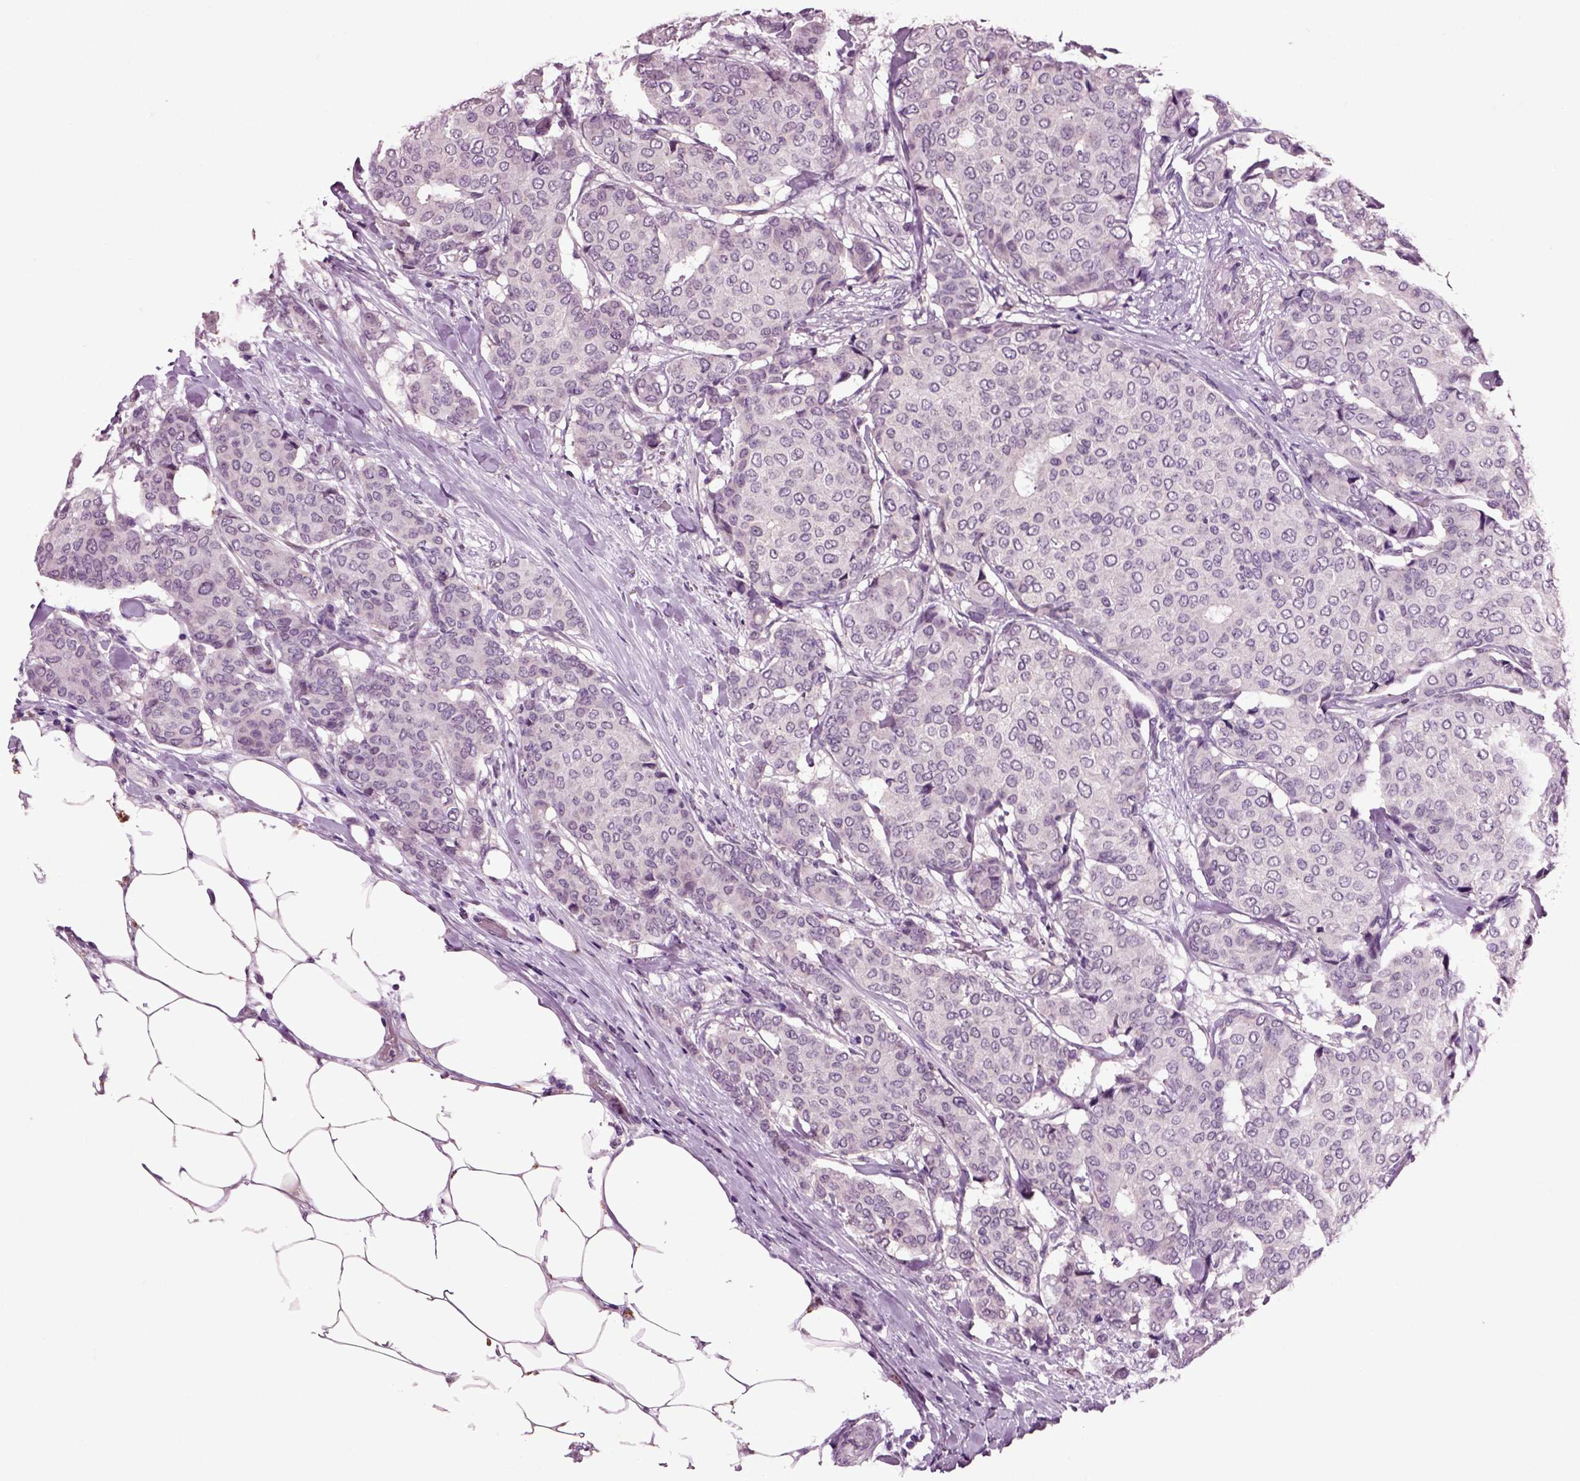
{"staining": {"intensity": "negative", "quantity": "none", "location": "none"}, "tissue": "breast cancer", "cell_type": "Tumor cells", "image_type": "cancer", "snomed": [{"axis": "morphology", "description": "Duct carcinoma"}, {"axis": "topography", "description": "Breast"}], "caption": "Breast cancer was stained to show a protein in brown. There is no significant staining in tumor cells.", "gene": "CRHR1", "patient": {"sex": "female", "age": 75}}